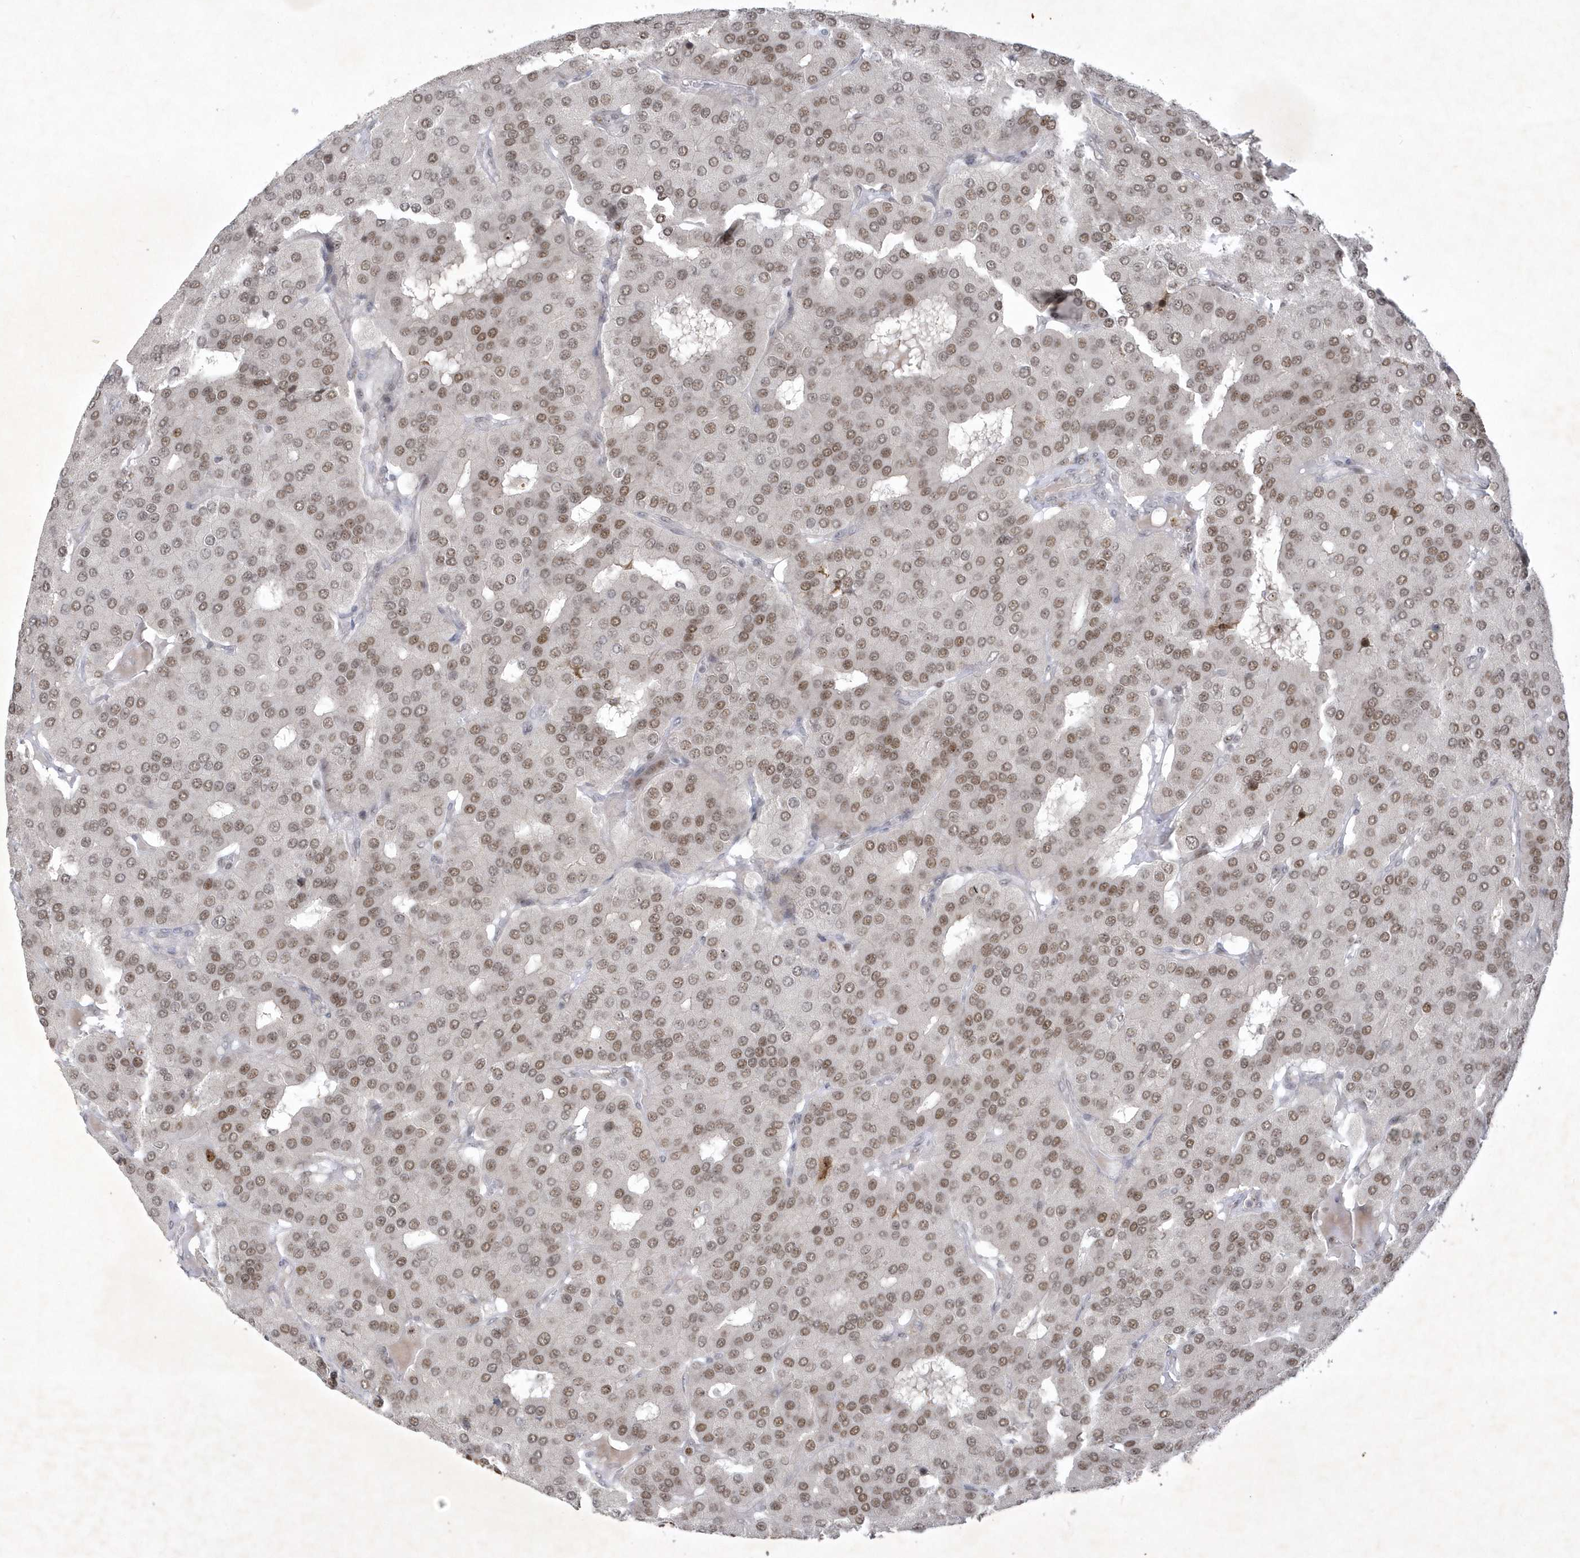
{"staining": {"intensity": "moderate", "quantity": ">75%", "location": "nuclear"}, "tissue": "parathyroid gland", "cell_type": "Glandular cells", "image_type": "normal", "snomed": [{"axis": "morphology", "description": "Normal tissue, NOS"}, {"axis": "morphology", "description": "Adenoma, NOS"}, {"axis": "topography", "description": "Parathyroid gland"}], "caption": "A brown stain shows moderate nuclear staining of a protein in glandular cells of normal parathyroid gland. The protein of interest is shown in brown color, while the nuclei are stained blue.", "gene": "NPM3", "patient": {"sex": "female", "age": 86}}